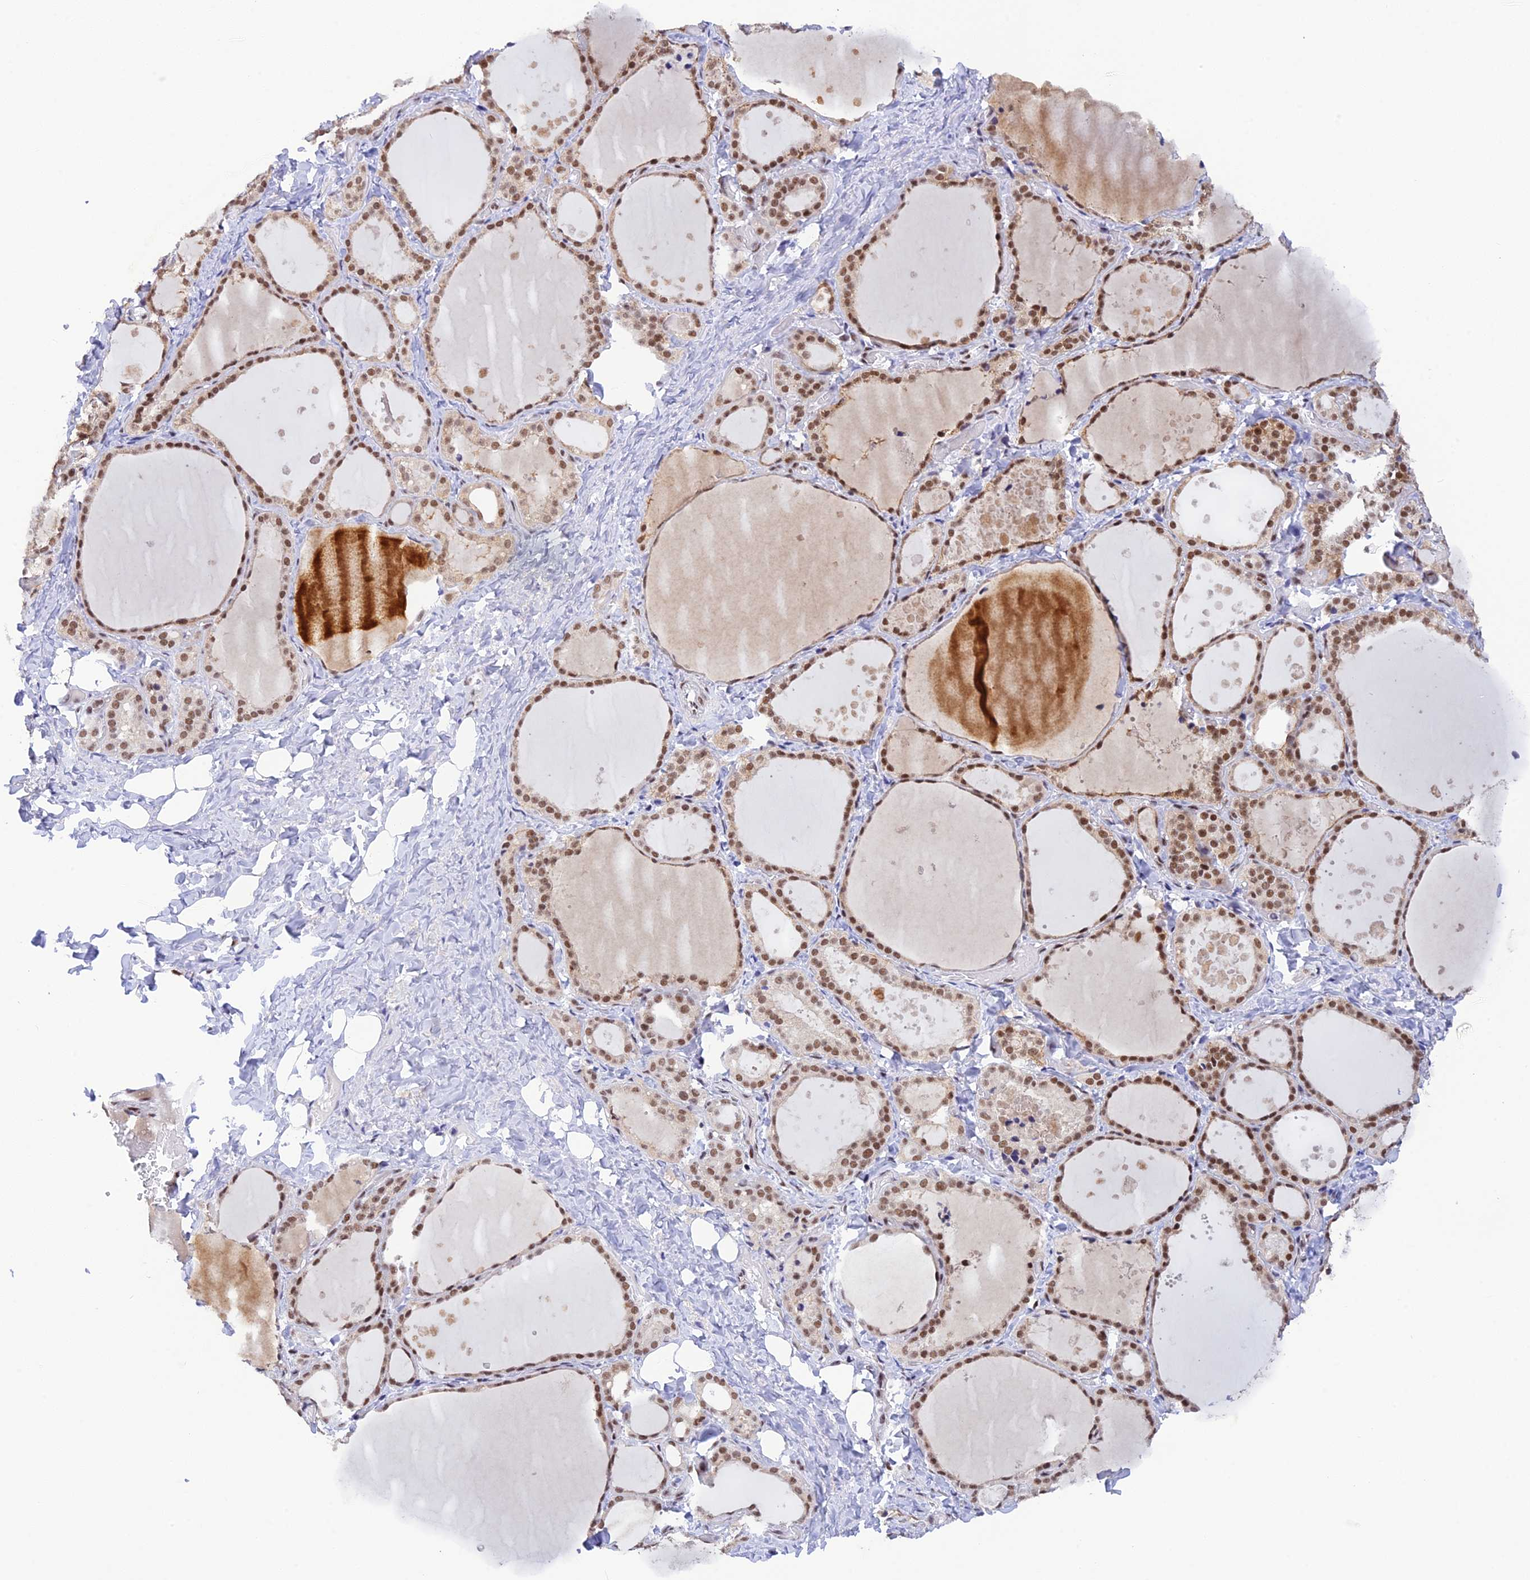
{"staining": {"intensity": "moderate", "quantity": ">75%", "location": "cytoplasmic/membranous,nuclear"}, "tissue": "thyroid gland", "cell_type": "Glandular cells", "image_type": "normal", "snomed": [{"axis": "morphology", "description": "Normal tissue, NOS"}, {"axis": "topography", "description": "Thyroid gland"}], "caption": "High-magnification brightfield microscopy of unremarkable thyroid gland stained with DAB (3,3'-diaminobenzidine) (brown) and counterstained with hematoxylin (blue). glandular cells exhibit moderate cytoplasmic/membranous,nuclear expression is appreciated in about>75% of cells. (DAB (3,3'-diaminobenzidine) IHC, brown staining for protein, blue staining for nuclei).", "gene": "THAP11", "patient": {"sex": "female", "age": 44}}